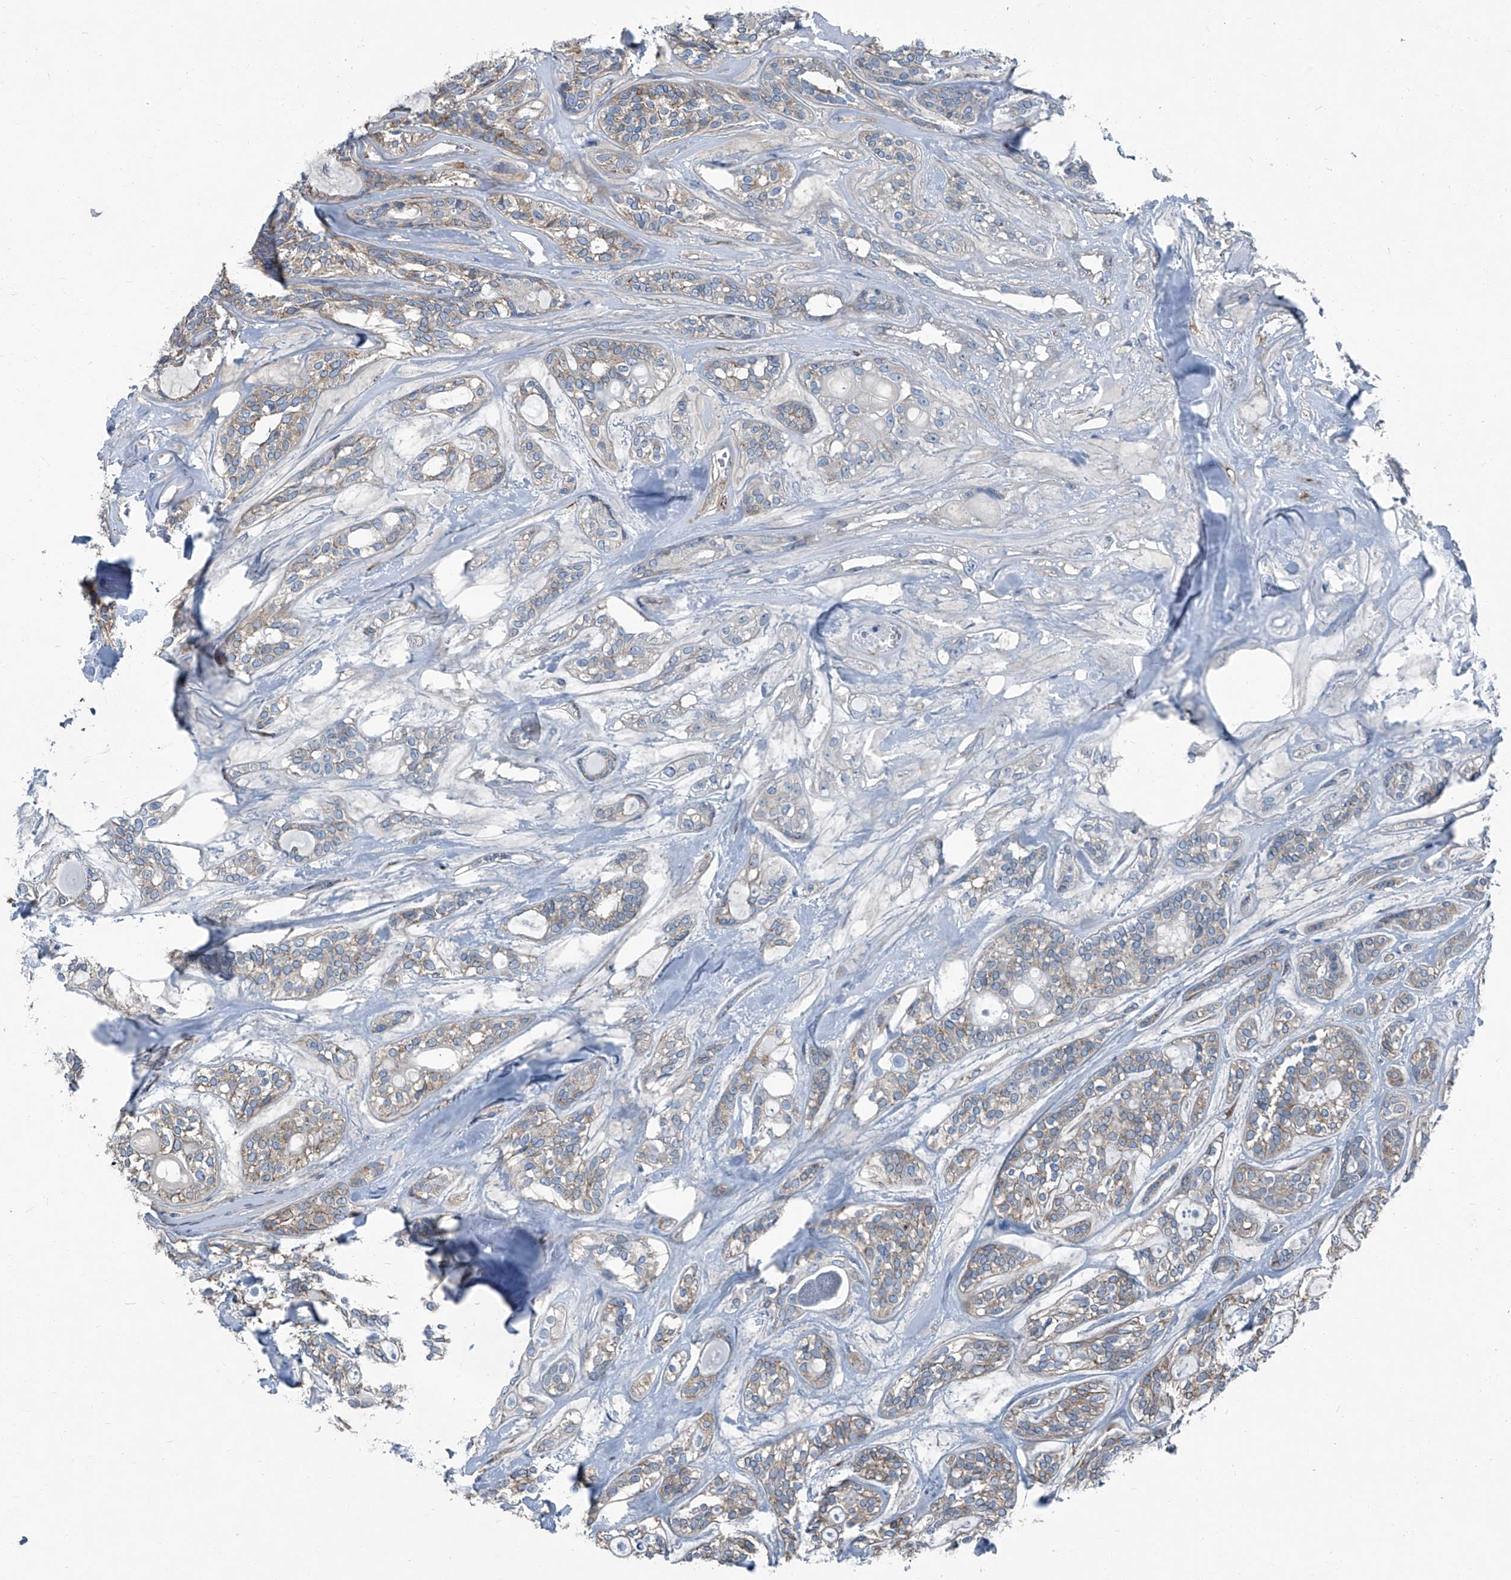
{"staining": {"intensity": "weak", "quantity": "25%-75%", "location": "cytoplasmic/membranous"}, "tissue": "head and neck cancer", "cell_type": "Tumor cells", "image_type": "cancer", "snomed": [{"axis": "morphology", "description": "Adenocarcinoma, NOS"}, {"axis": "topography", "description": "Head-Neck"}], "caption": "Head and neck cancer (adenocarcinoma) stained with a brown dye exhibits weak cytoplasmic/membranous positive staining in about 25%-75% of tumor cells.", "gene": "SEPTIN7", "patient": {"sex": "male", "age": 66}}